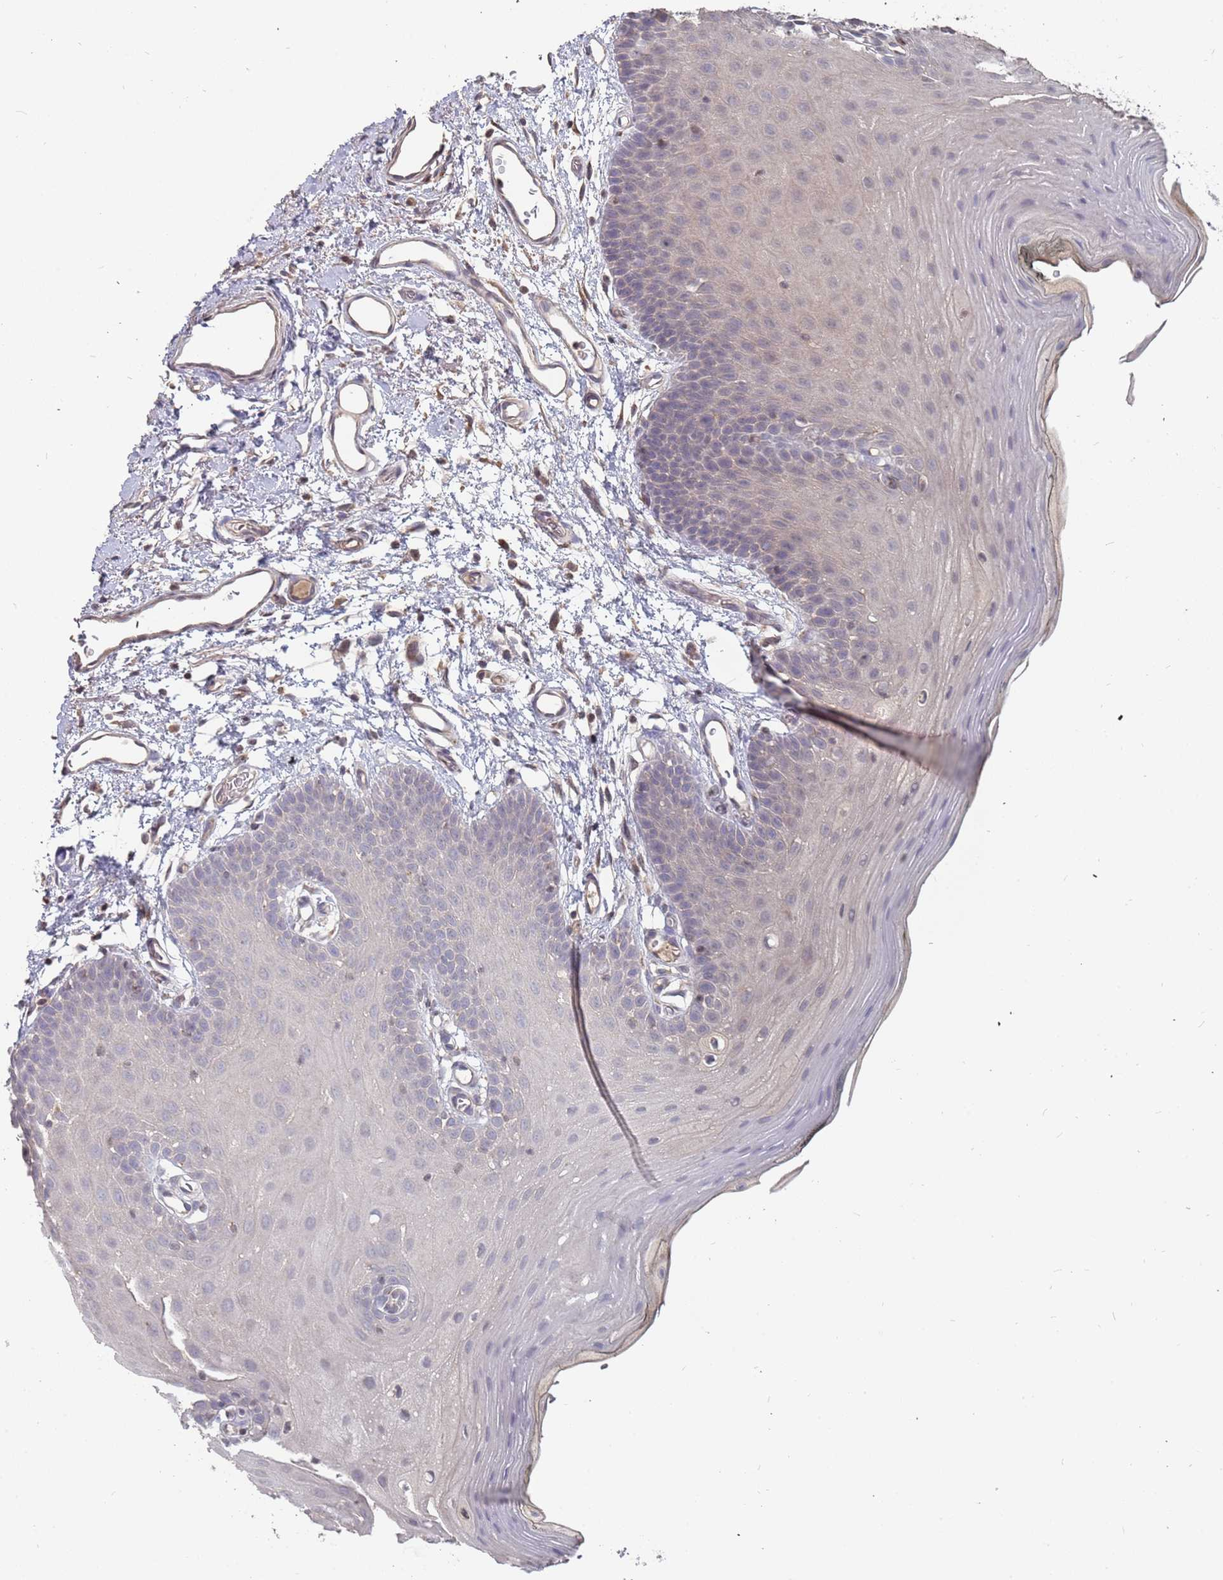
{"staining": {"intensity": "negative", "quantity": "none", "location": "none"}, "tissue": "oral mucosa", "cell_type": "Squamous epithelial cells", "image_type": "normal", "snomed": [{"axis": "morphology", "description": "Normal tissue, NOS"}, {"axis": "topography", "description": "Oral tissue"}, {"axis": "topography", "description": "Tounge, NOS"}], "caption": "Micrograph shows no significant protein positivity in squamous epithelial cells of benign oral mucosa. Brightfield microscopy of immunohistochemistry (IHC) stained with DAB (3,3'-diaminobenzidine) (brown) and hematoxylin (blue), captured at high magnification.", "gene": "TCEANC2", "patient": {"sex": "female", "age": 81}}